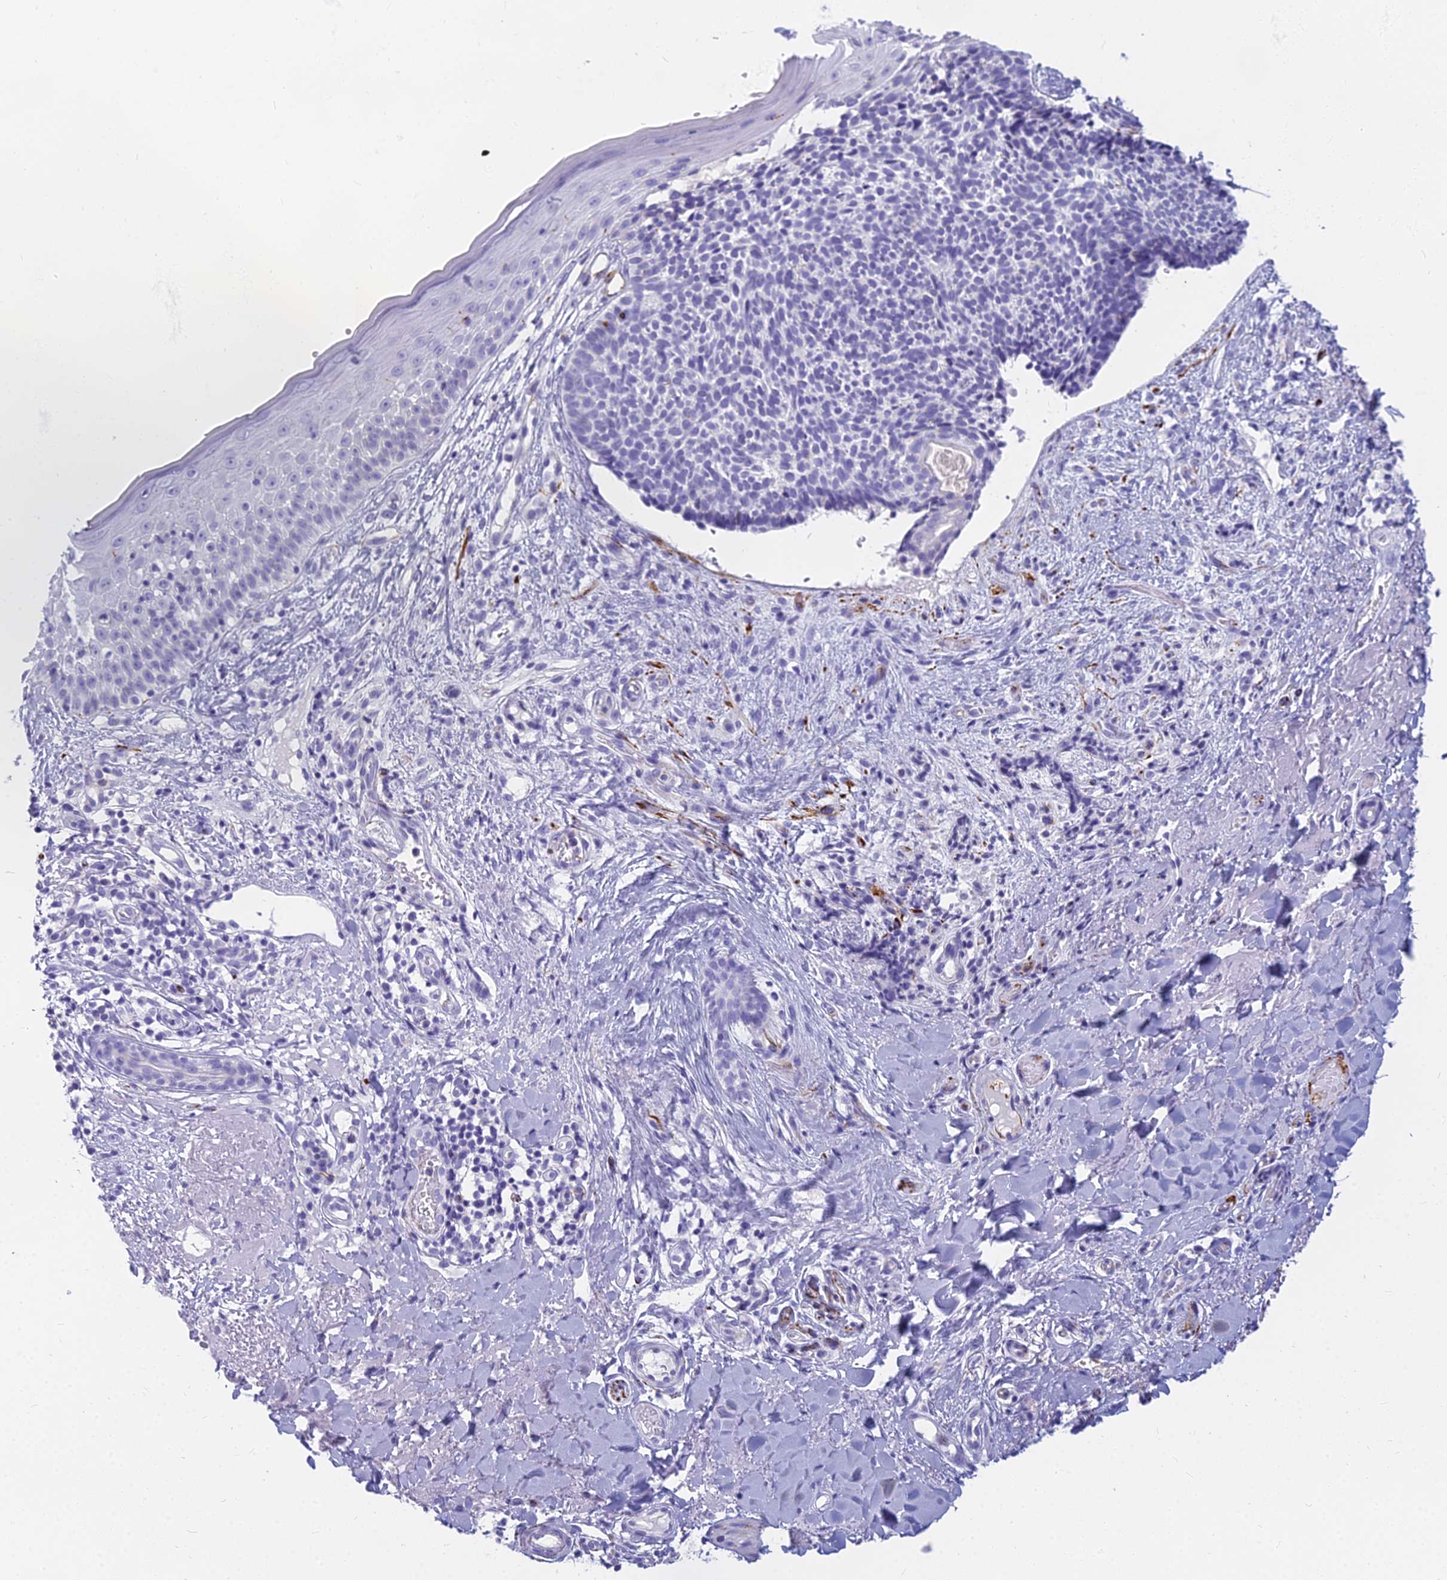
{"staining": {"intensity": "negative", "quantity": "none", "location": "none"}, "tissue": "skin cancer", "cell_type": "Tumor cells", "image_type": "cancer", "snomed": [{"axis": "morphology", "description": "Basal cell carcinoma"}, {"axis": "topography", "description": "Skin"}], "caption": "Immunohistochemistry (IHC) of skin cancer (basal cell carcinoma) demonstrates no positivity in tumor cells.", "gene": "EVI2A", "patient": {"sex": "male", "age": 84}}